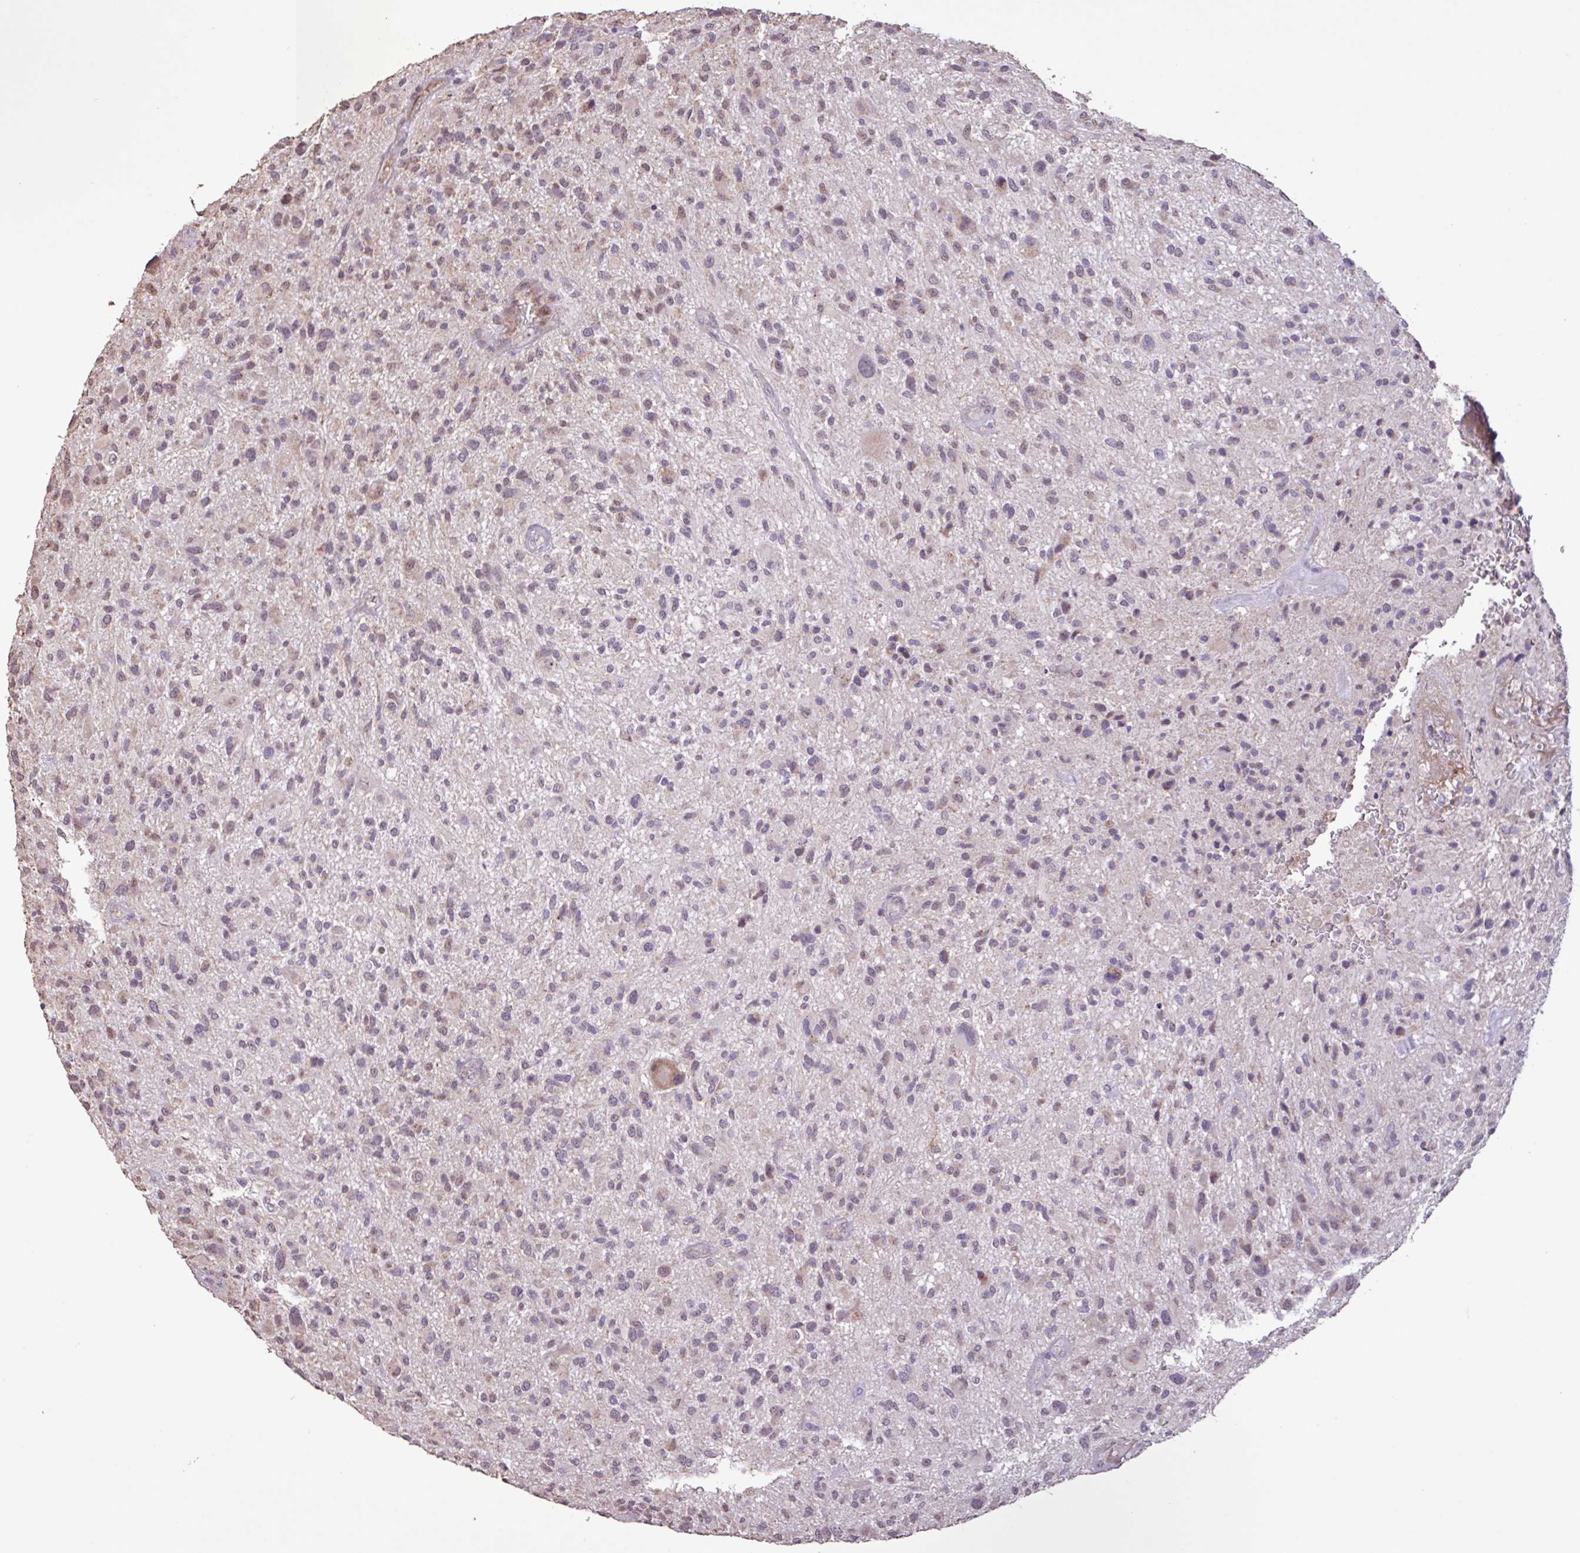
{"staining": {"intensity": "weak", "quantity": "<25%", "location": "nuclear"}, "tissue": "glioma", "cell_type": "Tumor cells", "image_type": "cancer", "snomed": [{"axis": "morphology", "description": "Glioma, malignant, High grade"}, {"axis": "topography", "description": "Brain"}], "caption": "A photomicrograph of human glioma is negative for staining in tumor cells. (Immunohistochemistry, brightfield microscopy, high magnification).", "gene": "L3MBTL3", "patient": {"sex": "male", "age": 47}}